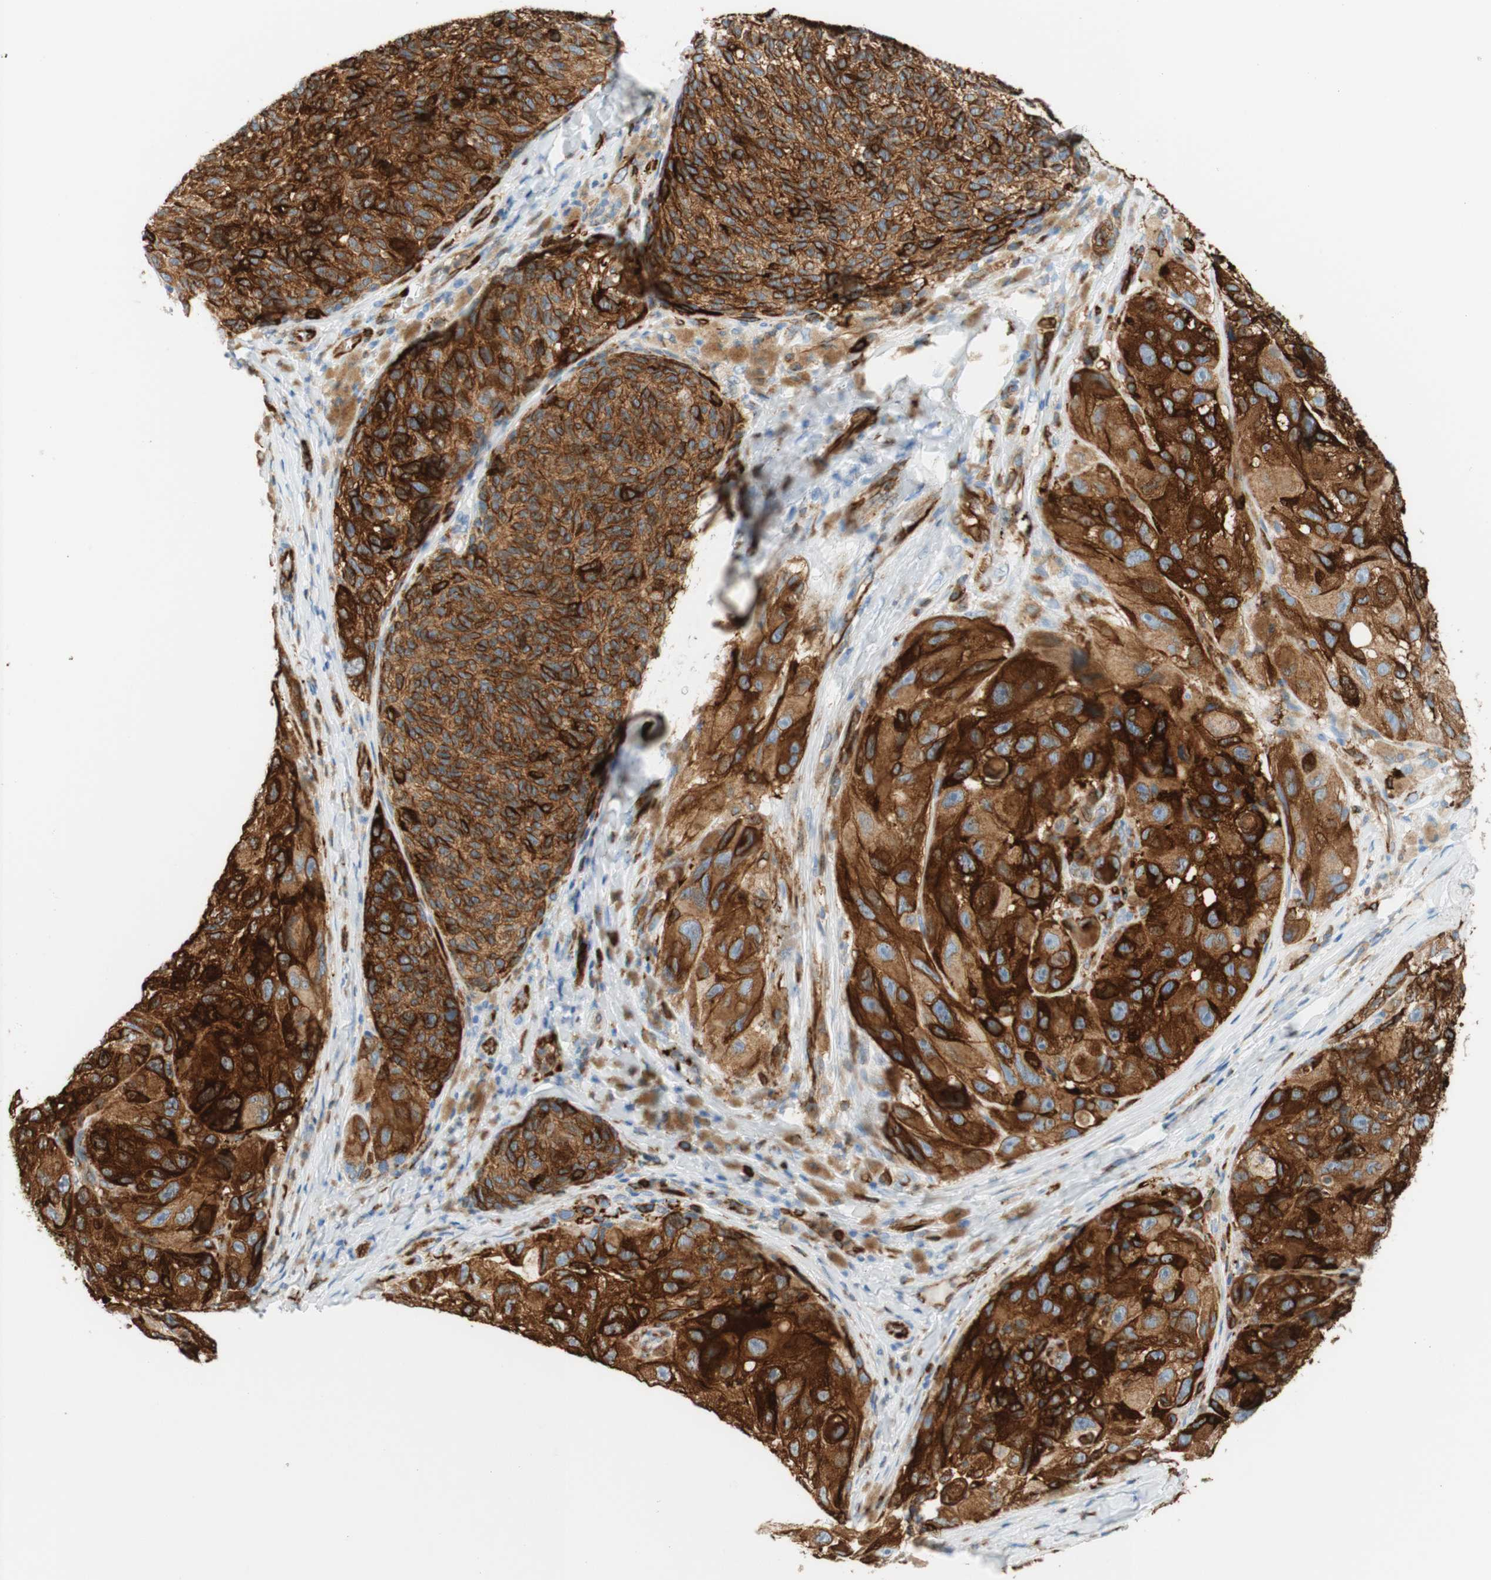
{"staining": {"intensity": "strong", "quantity": ">75%", "location": "cytoplasmic/membranous"}, "tissue": "melanoma", "cell_type": "Tumor cells", "image_type": "cancer", "snomed": [{"axis": "morphology", "description": "Malignant melanoma, NOS"}, {"axis": "topography", "description": "Skin"}], "caption": "Strong cytoplasmic/membranous protein expression is identified in about >75% of tumor cells in malignant melanoma.", "gene": "STMN1", "patient": {"sex": "female", "age": 73}}